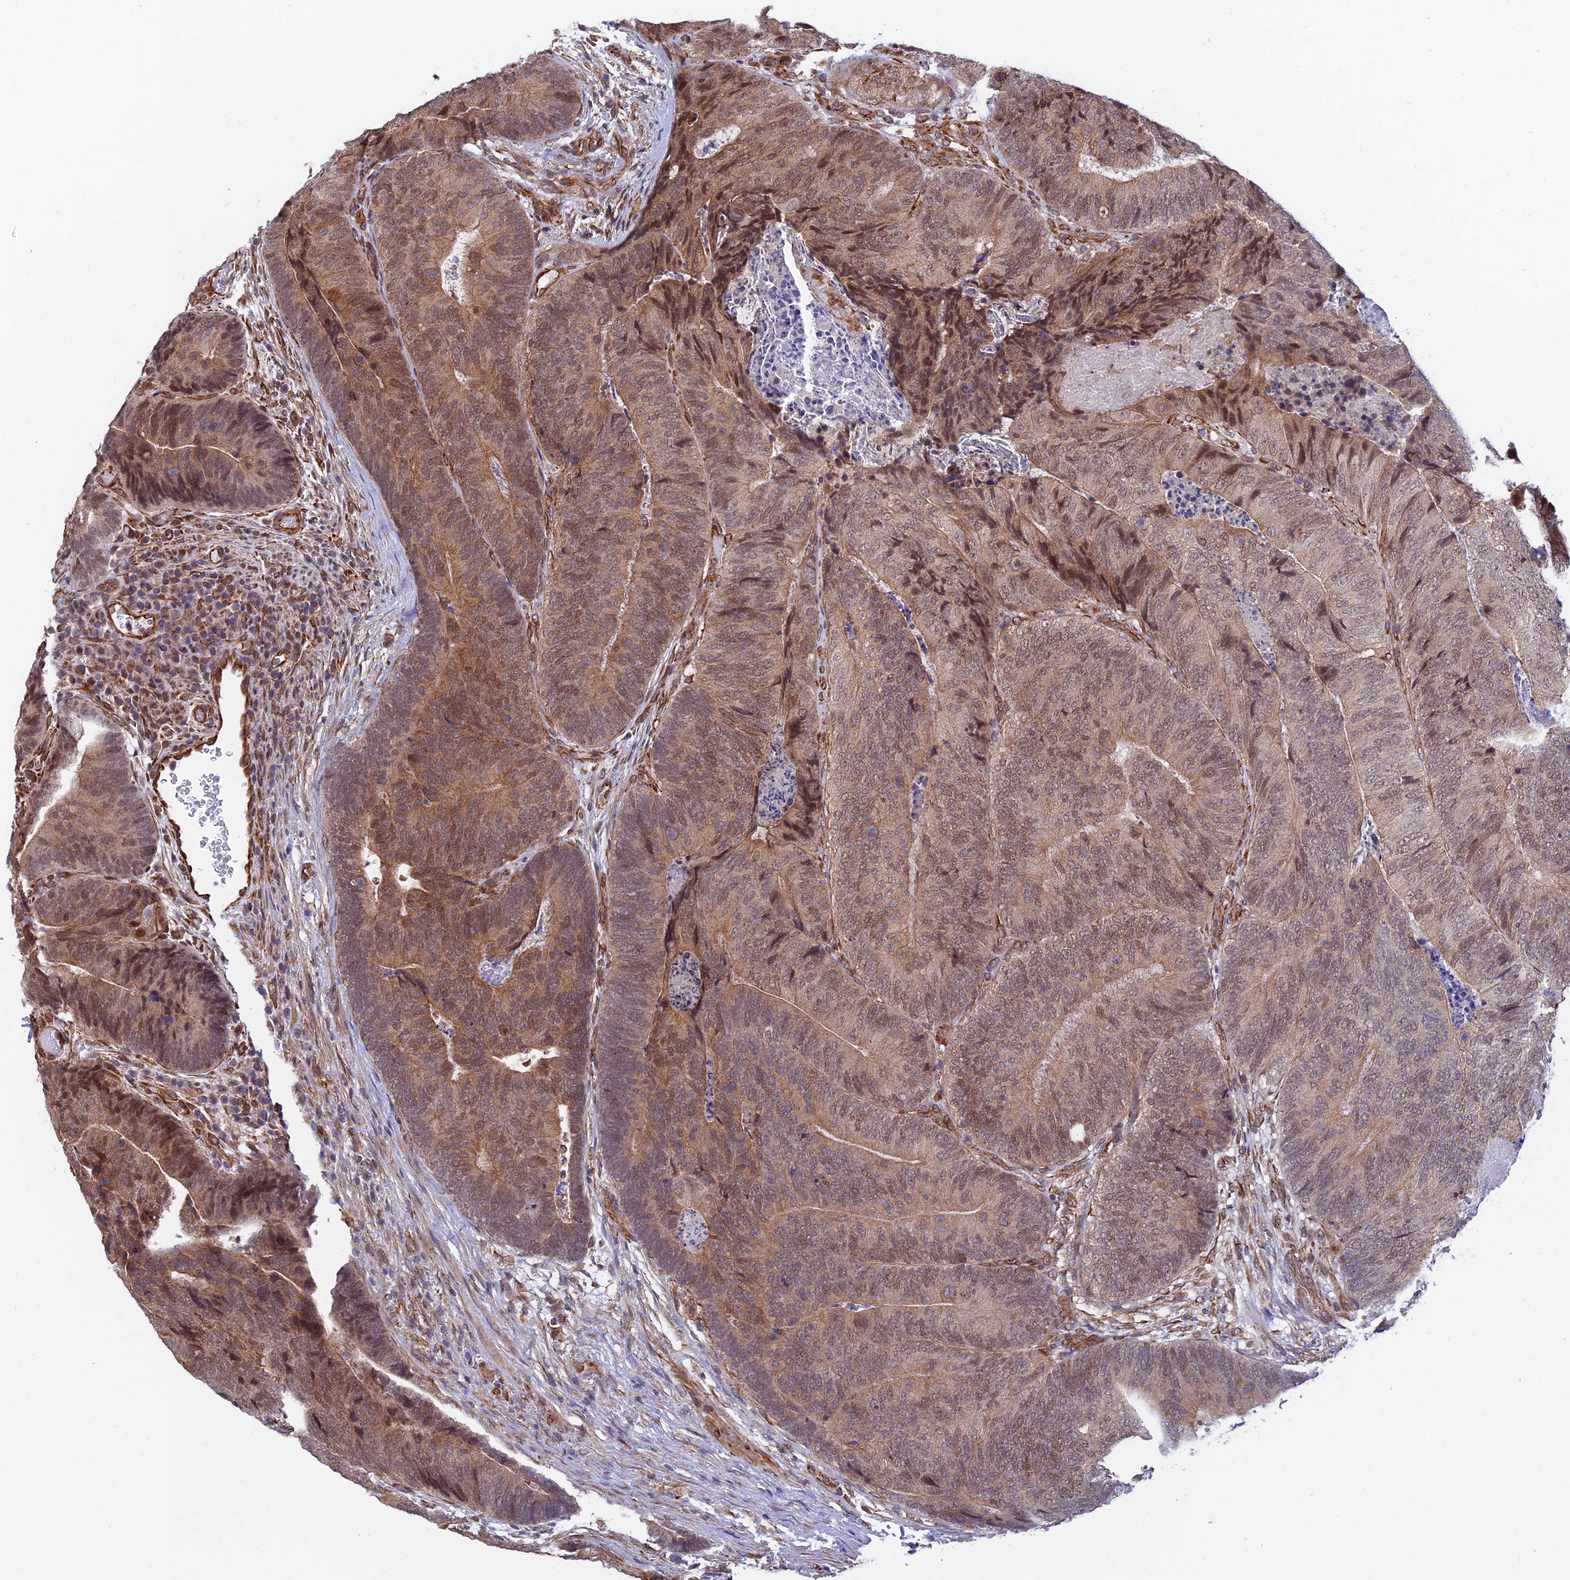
{"staining": {"intensity": "moderate", "quantity": "25%-75%", "location": "nuclear"}, "tissue": "colorectal cancer", "cell_type": "Tumor cells", "image_type": "cancer", "snomed": [{"axis": "morphology", "description": "Adenocarcinoma, NOS"}, {"axis": "topography", "description": "Colon"}], "caption": "This is a photomicrograph of immunohistochemistry (IHC) staining of colorectal adenocarcinoma, which shows moderate staining in the nuclear of tumor cells.", "gene": "PAGR1", "patient": {"sex": "female", "age": 67}}